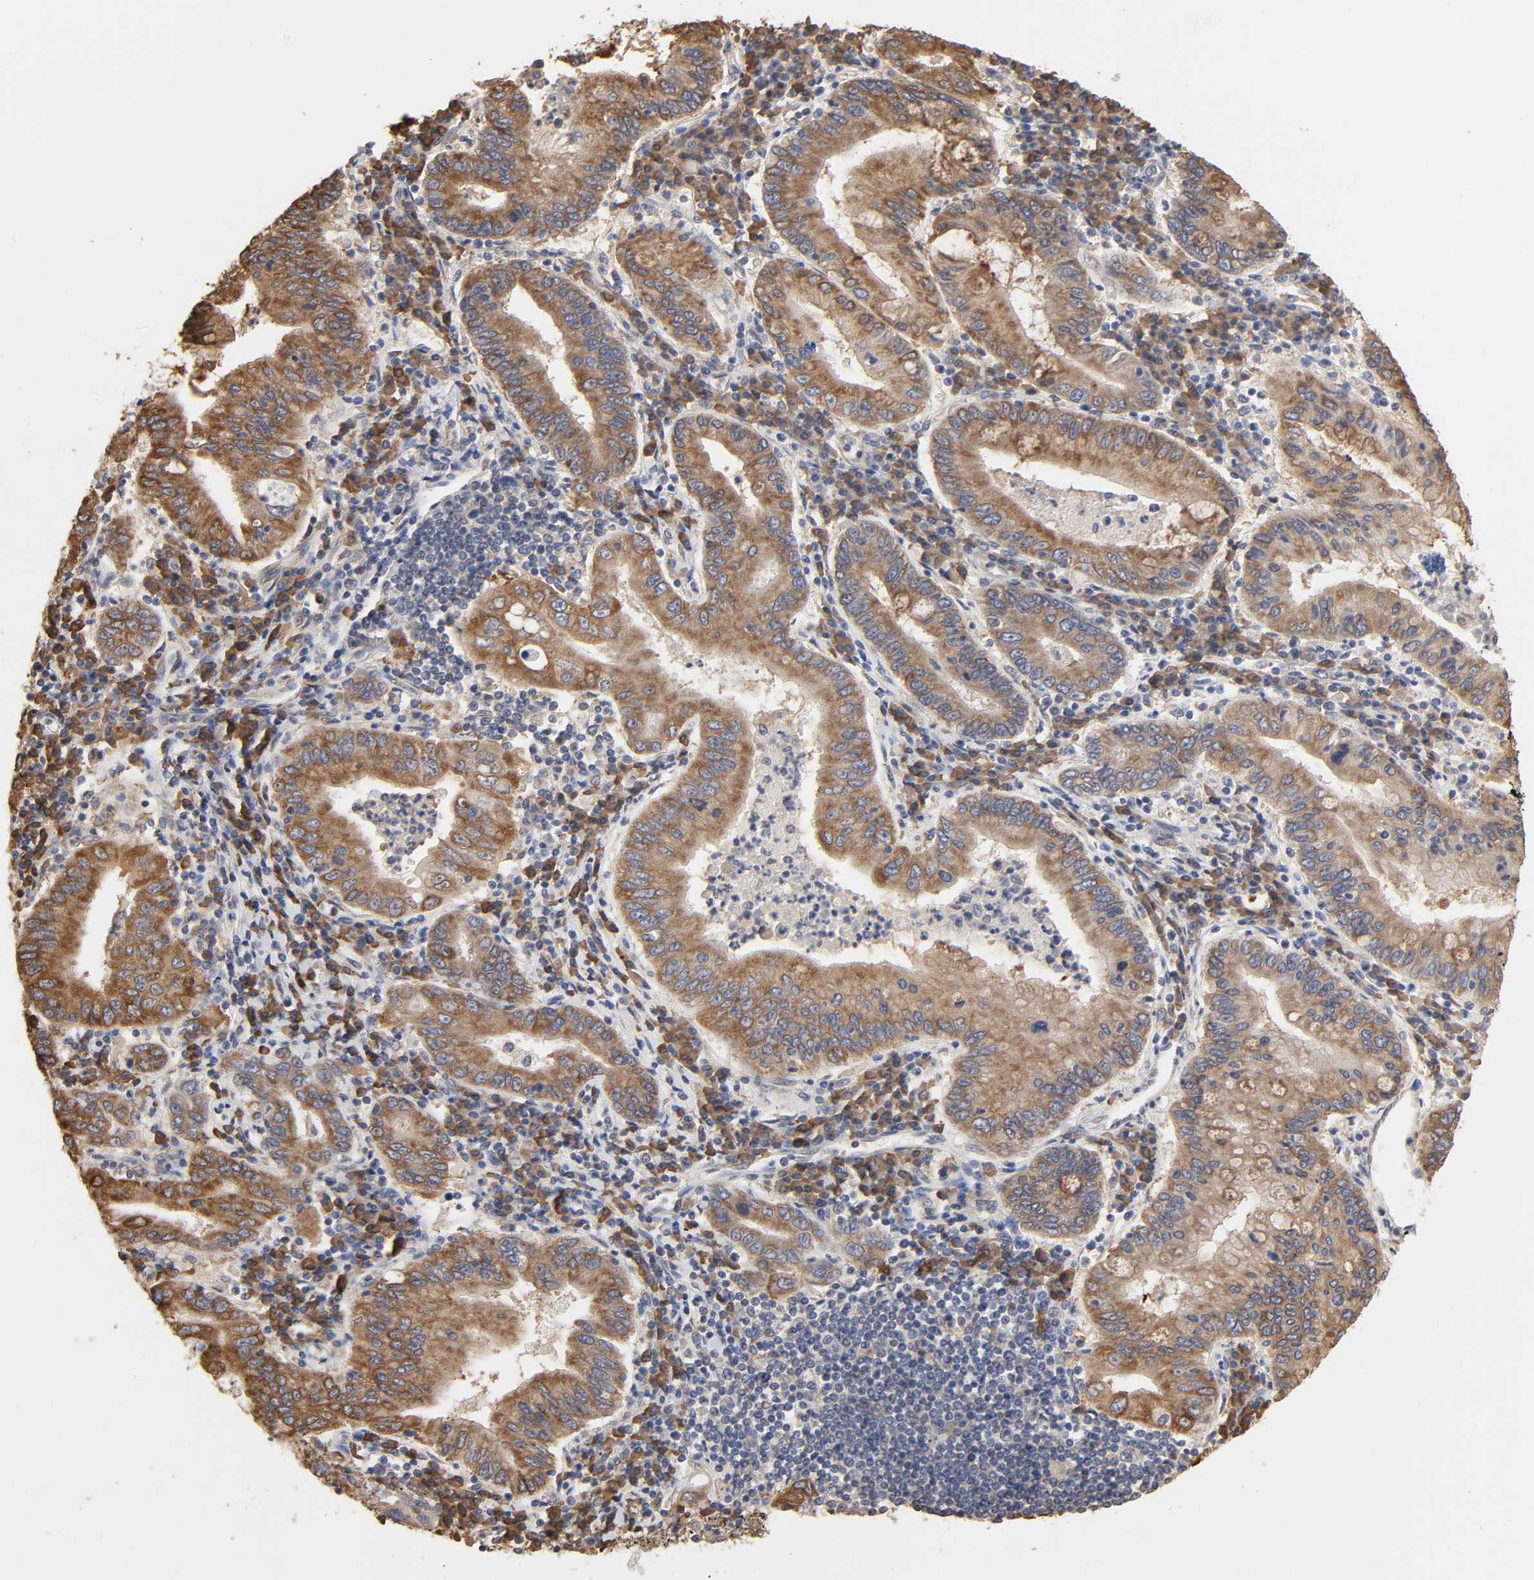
{"staining": {"intensity": "weak", "quantity": ">75%", "location": "cytoplasmic/membranous"}, "tissue": "stomach cancer", "cell_type": "Tumor cells", "image_type": "cancer", "snomed": [{"axis": "morphology", "description": "Normal tissue, NOS"}, {"axis": "morphology", "description": "Adenocarcinoma, NOS"}, {"axis": "topography", "description": "Esophagus"}, {"axis": "topography", "description": "Stomach, upper"}, {"axis": "topography", "description": "Peripheral nerve tissue"}], "caption": "Brown immunohistochemical staining in adenocarcinoma (stomach) shows weak cytoplasmic/membranous staining in approximately >75% of tumor cells.", "gene": "EIF4G2", "patient": {"sex": "male", "age": 62}}